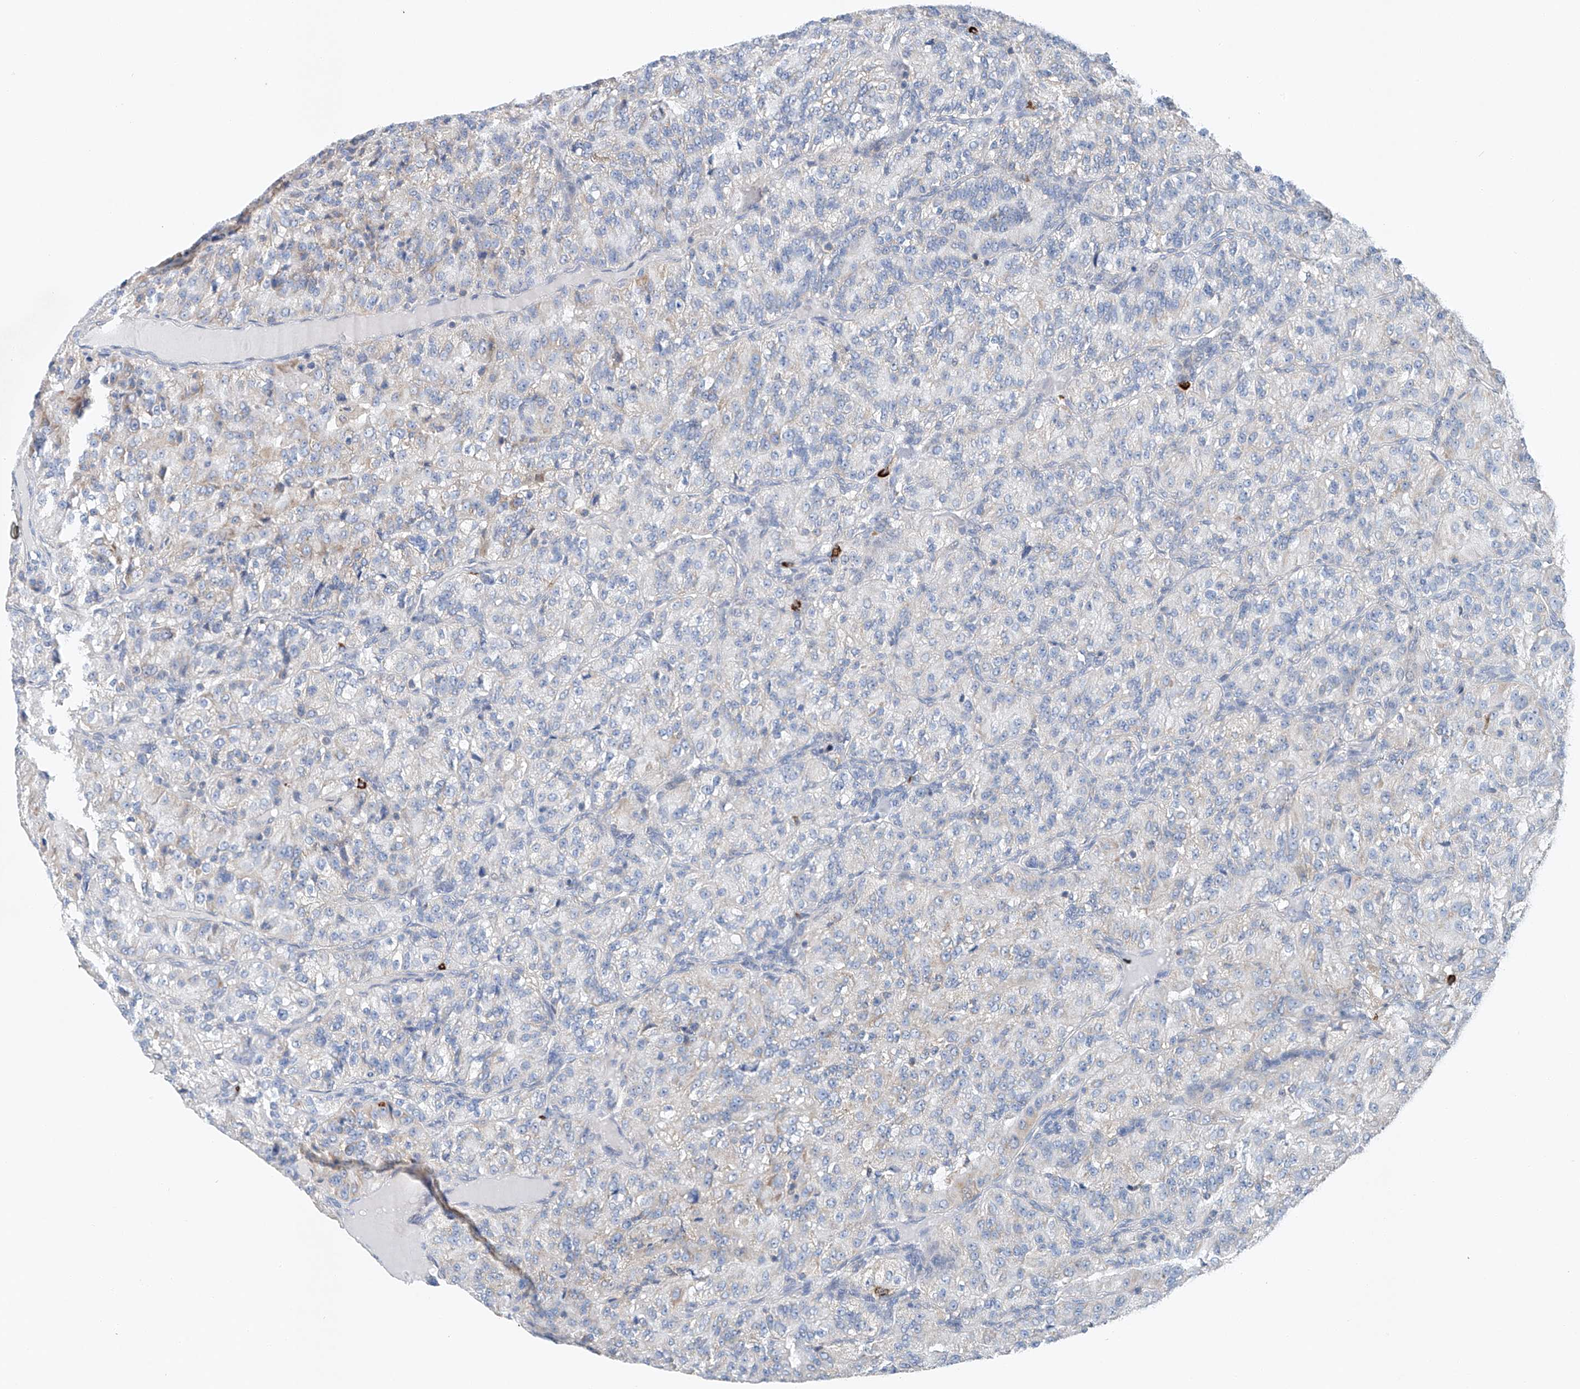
{"staining": {"intensity": "weak", "quantity": "<25%", "location": "cytoplasmic/membranous"}, "tissue": "renal cancer", "cell_type": "Tumor cells", "image_type": "cancer", "snomed": [{"axis": "morphology", "description": "Adenocarcinoma, NOS"}, {"axis": "topography", "description": "Kidney"}], "caption": "The micrograph demonstrates no significant expression in tumor cells of adenocarcinoma (renal). (DAB (3,3'-diaminobenzidine) immunohistochemistry (IHC), high magnification).", "gene": "KLF15", "patient": {"sex": "female", "age": 63}}